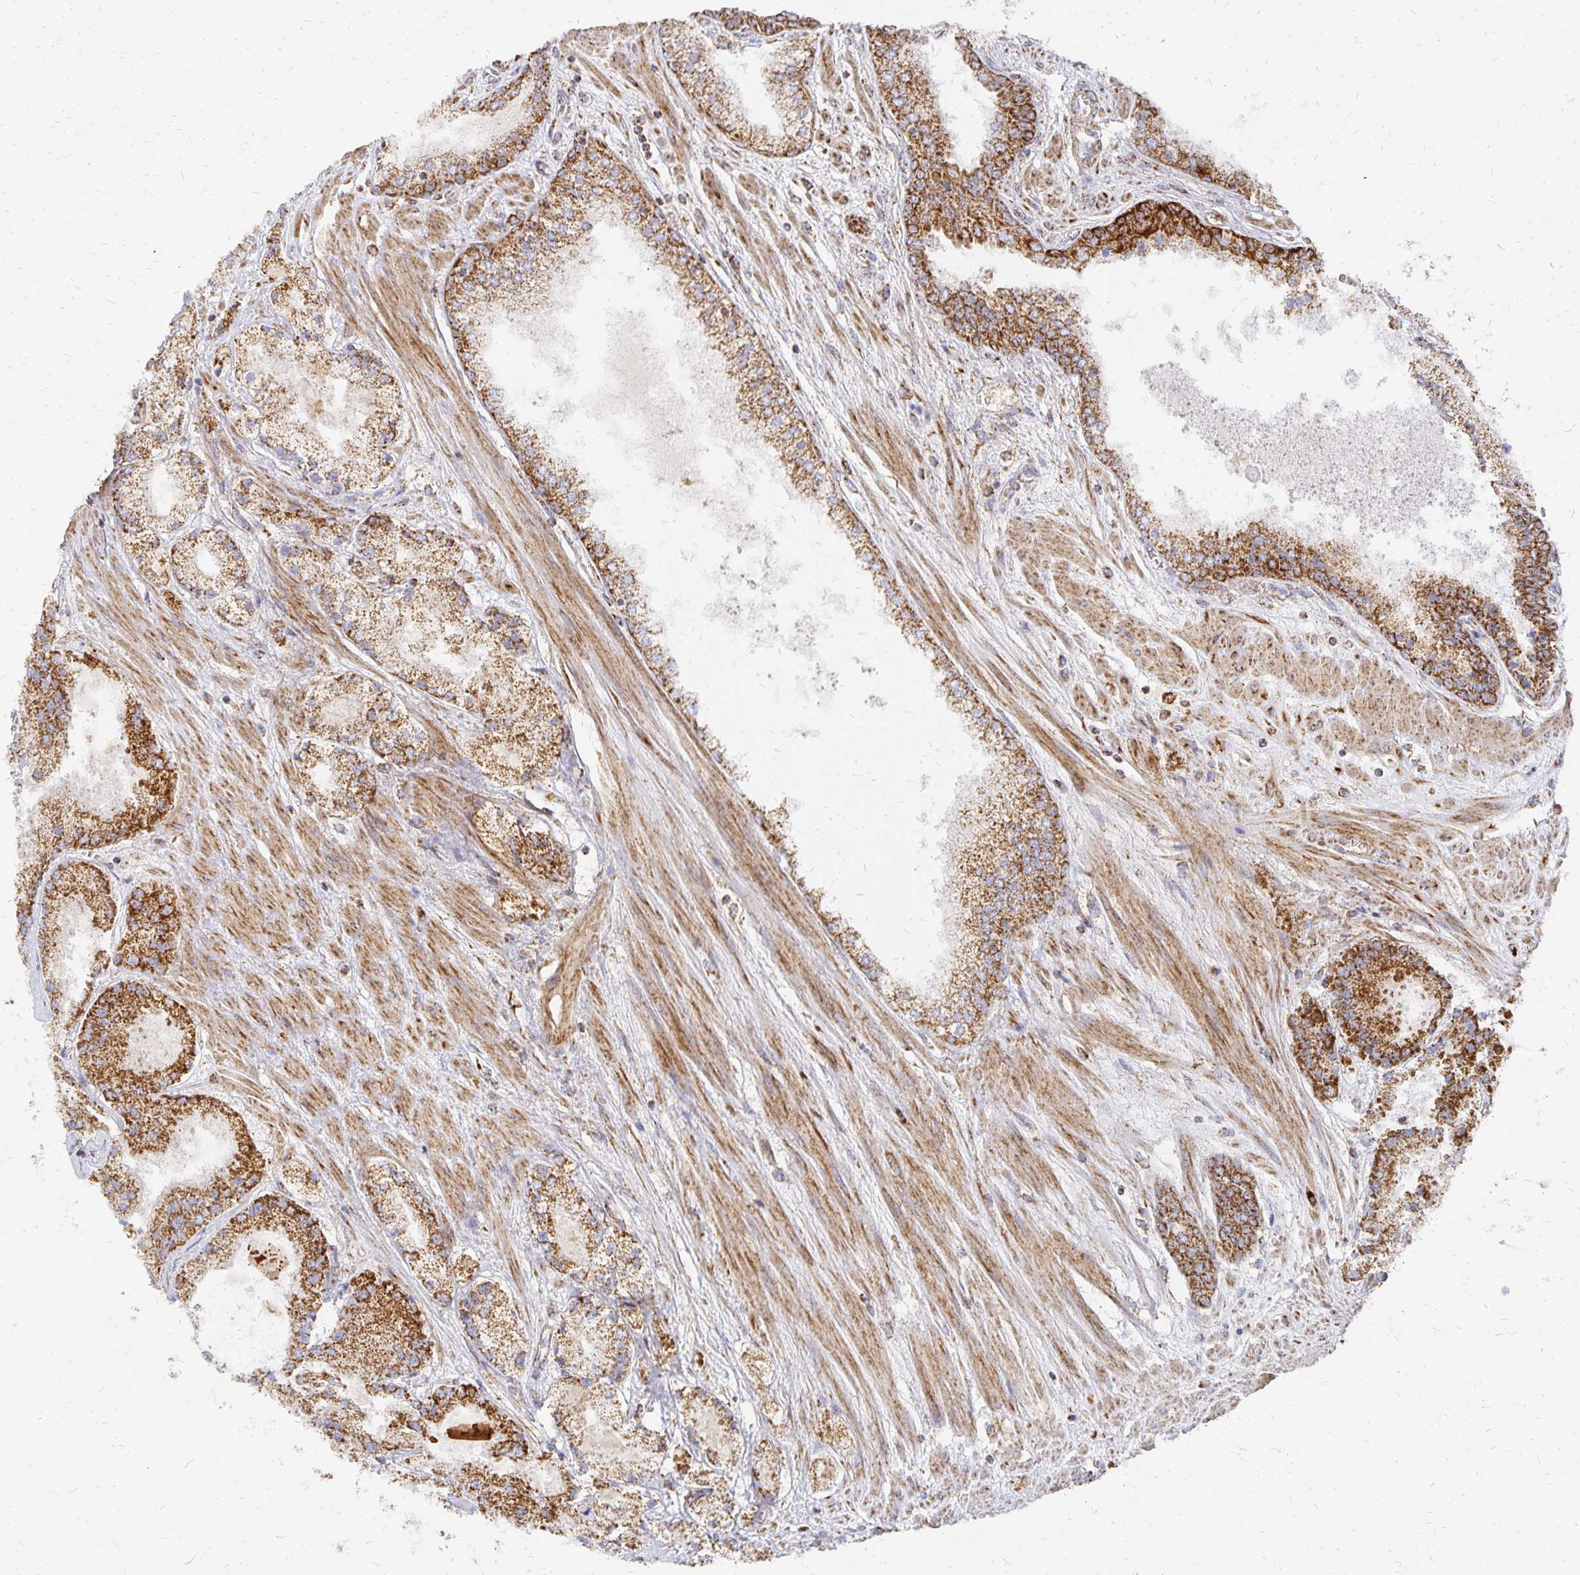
{"staining": {"intensity": "strong", "quantity": ">75%", "location": "cytoplasmic/membranous"}, "tissue": "prostate cancer", "cell_type": "Tumor cells", "image_type": "cancer", "snomed": [{"axis": "morphology", "description": "Adenocarcinoma, High grade"}, {"axis": "topography", "description": "Prostate"}], "caption": "Immunohistochemistry micrograph of human prostate high-grade adenocarcinoma stained for a protein (brown), which exhibits high levels of strong cytoplasmic/membranous staining in approximately >75% of tumor cells.", "gene": "STOML2", "patient": {"sex": "male", "age": 67}}